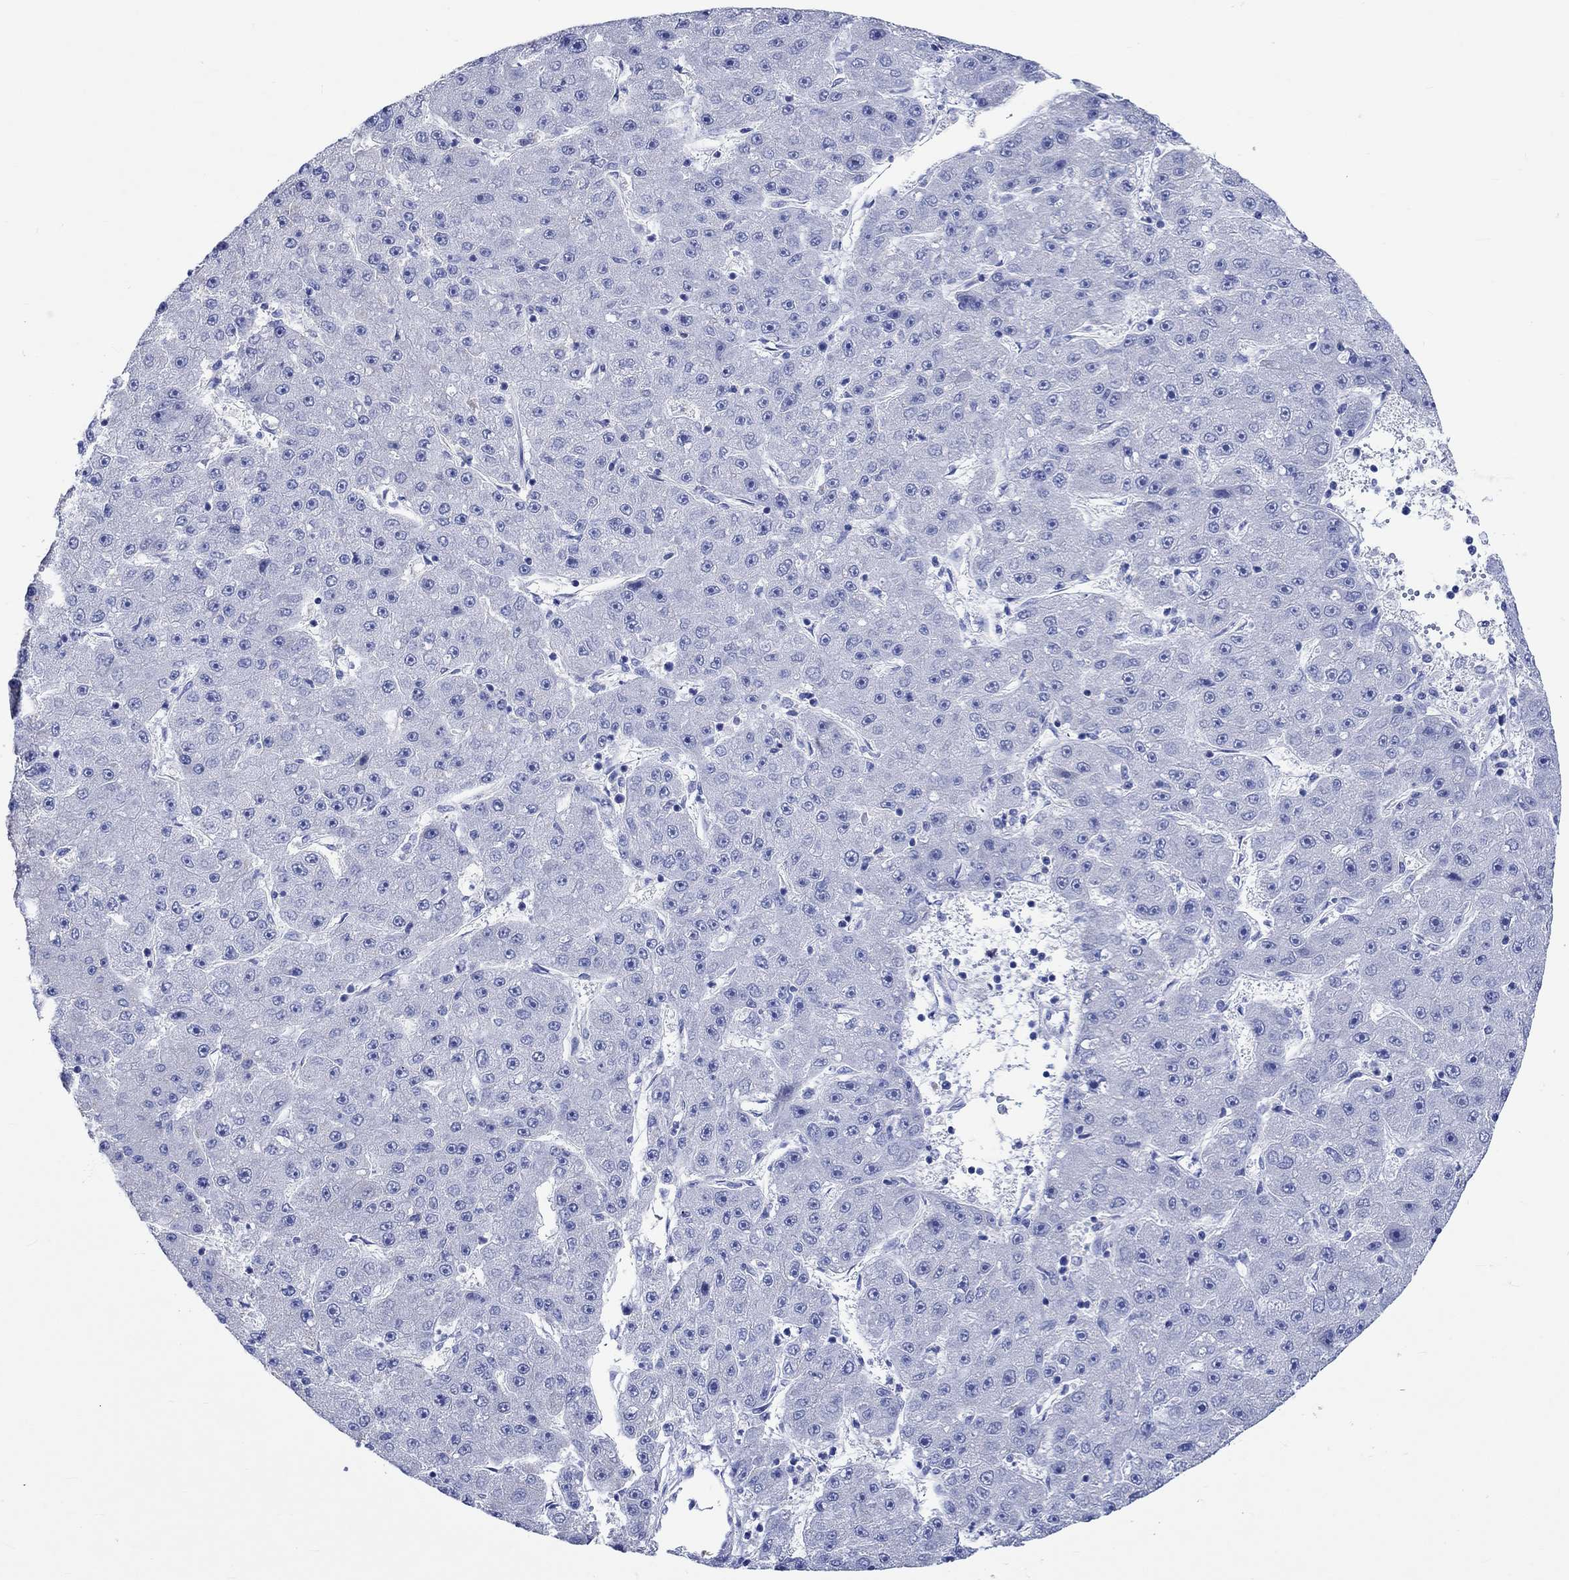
{"staining": {"intensity": "negative", "quantity": "none", "location": "none"}, "tissue": "liver cancer", "cell_type": "Tumor cells", "image_type": "cancer", "snomed": [{"axis": "morphology", "description": "Carcinoma, Hepatocellular, NOS"}, {"axis": "topography", "description": "Liver"}], "caption": "Protein analysis of liver cancer shows no significant expression in tumor cells.", "gene": "SHISA4", "patient": {"sex": "male", "age": 67}}